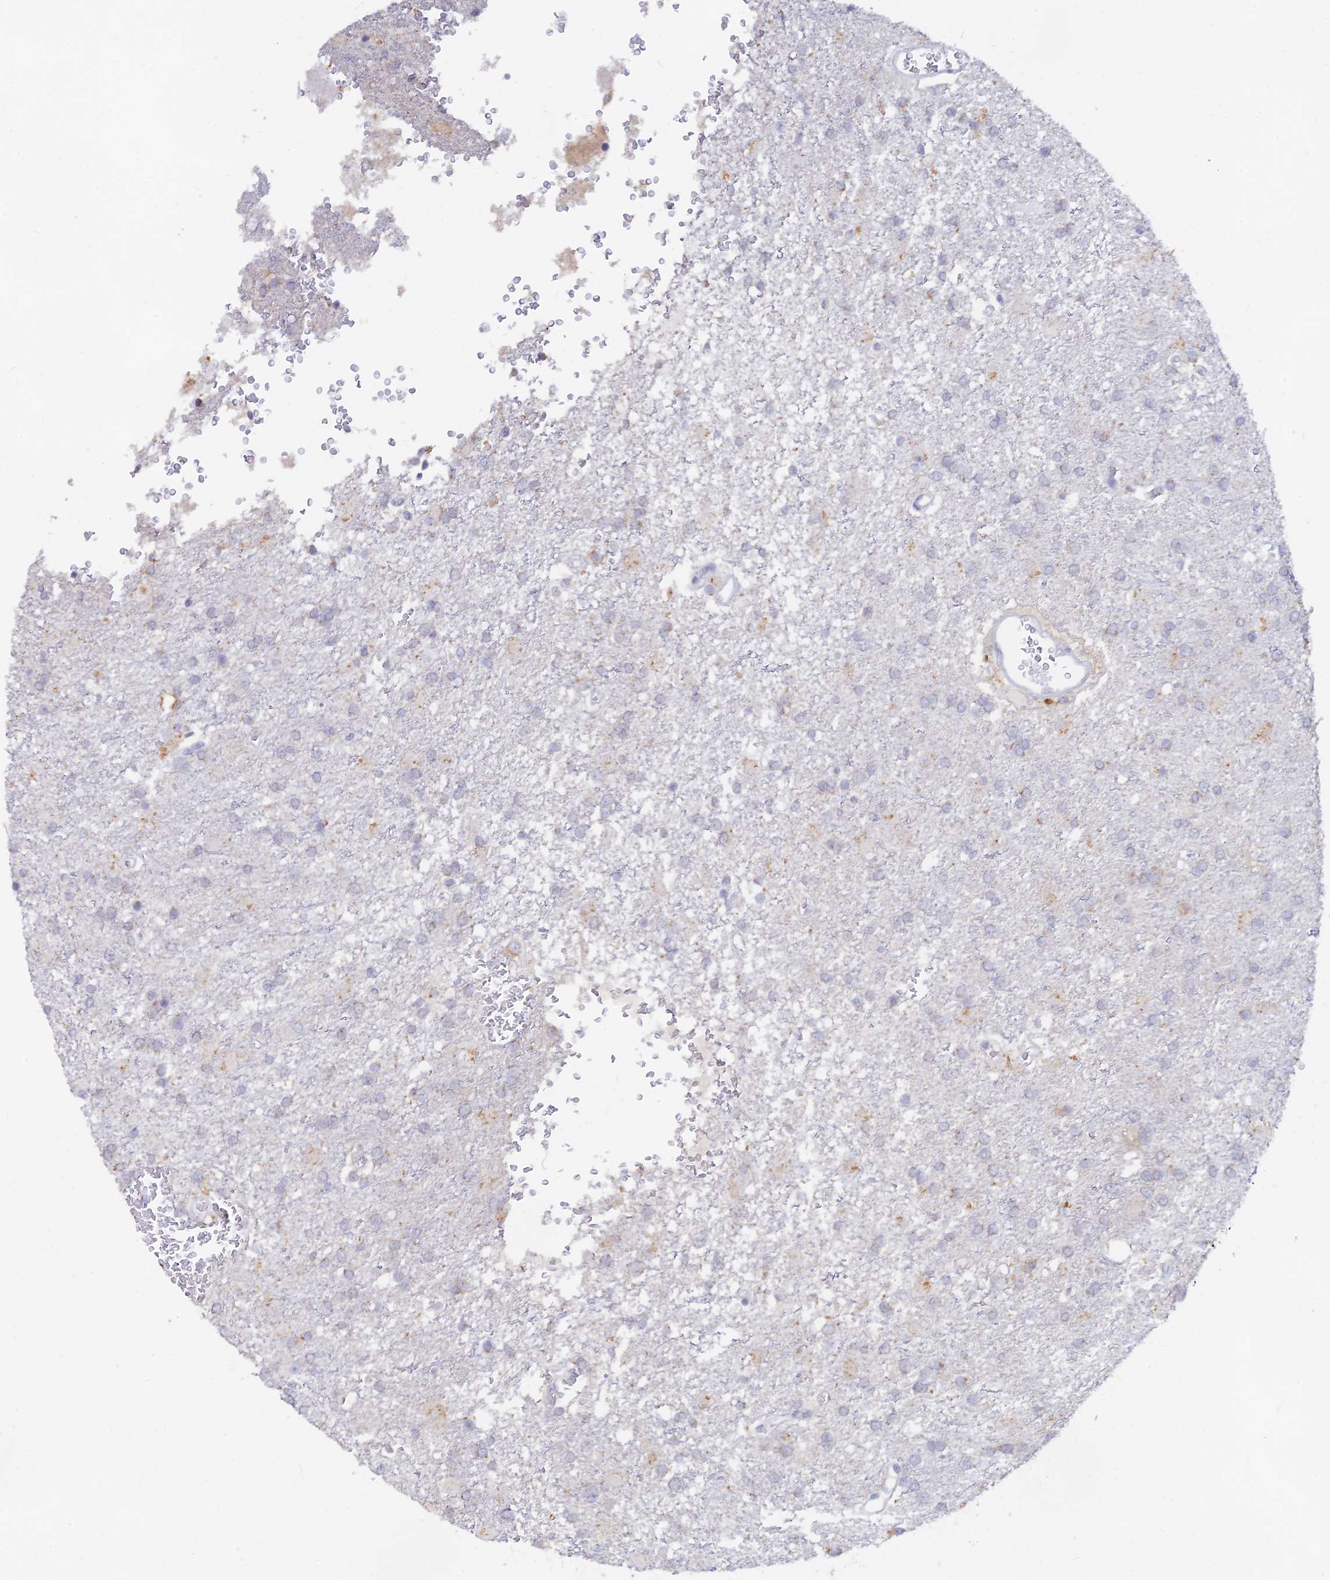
{"staining": {"intensity": "negative", "quantity": "none", "location": "none"}, "tissue": "glioma", "cell_type": "Tumor cells", "image_type": "cancer", "snomed": [{"axis": "morphology", "description": "Glioma, malignant, High grade"}, {"axis": "topography", "description": "Brain"}], "caption": "There is no significant staining in tumor cells of glioma.", "gene": "LRIF1", "patient": {"sex": "female", "age": 74}}